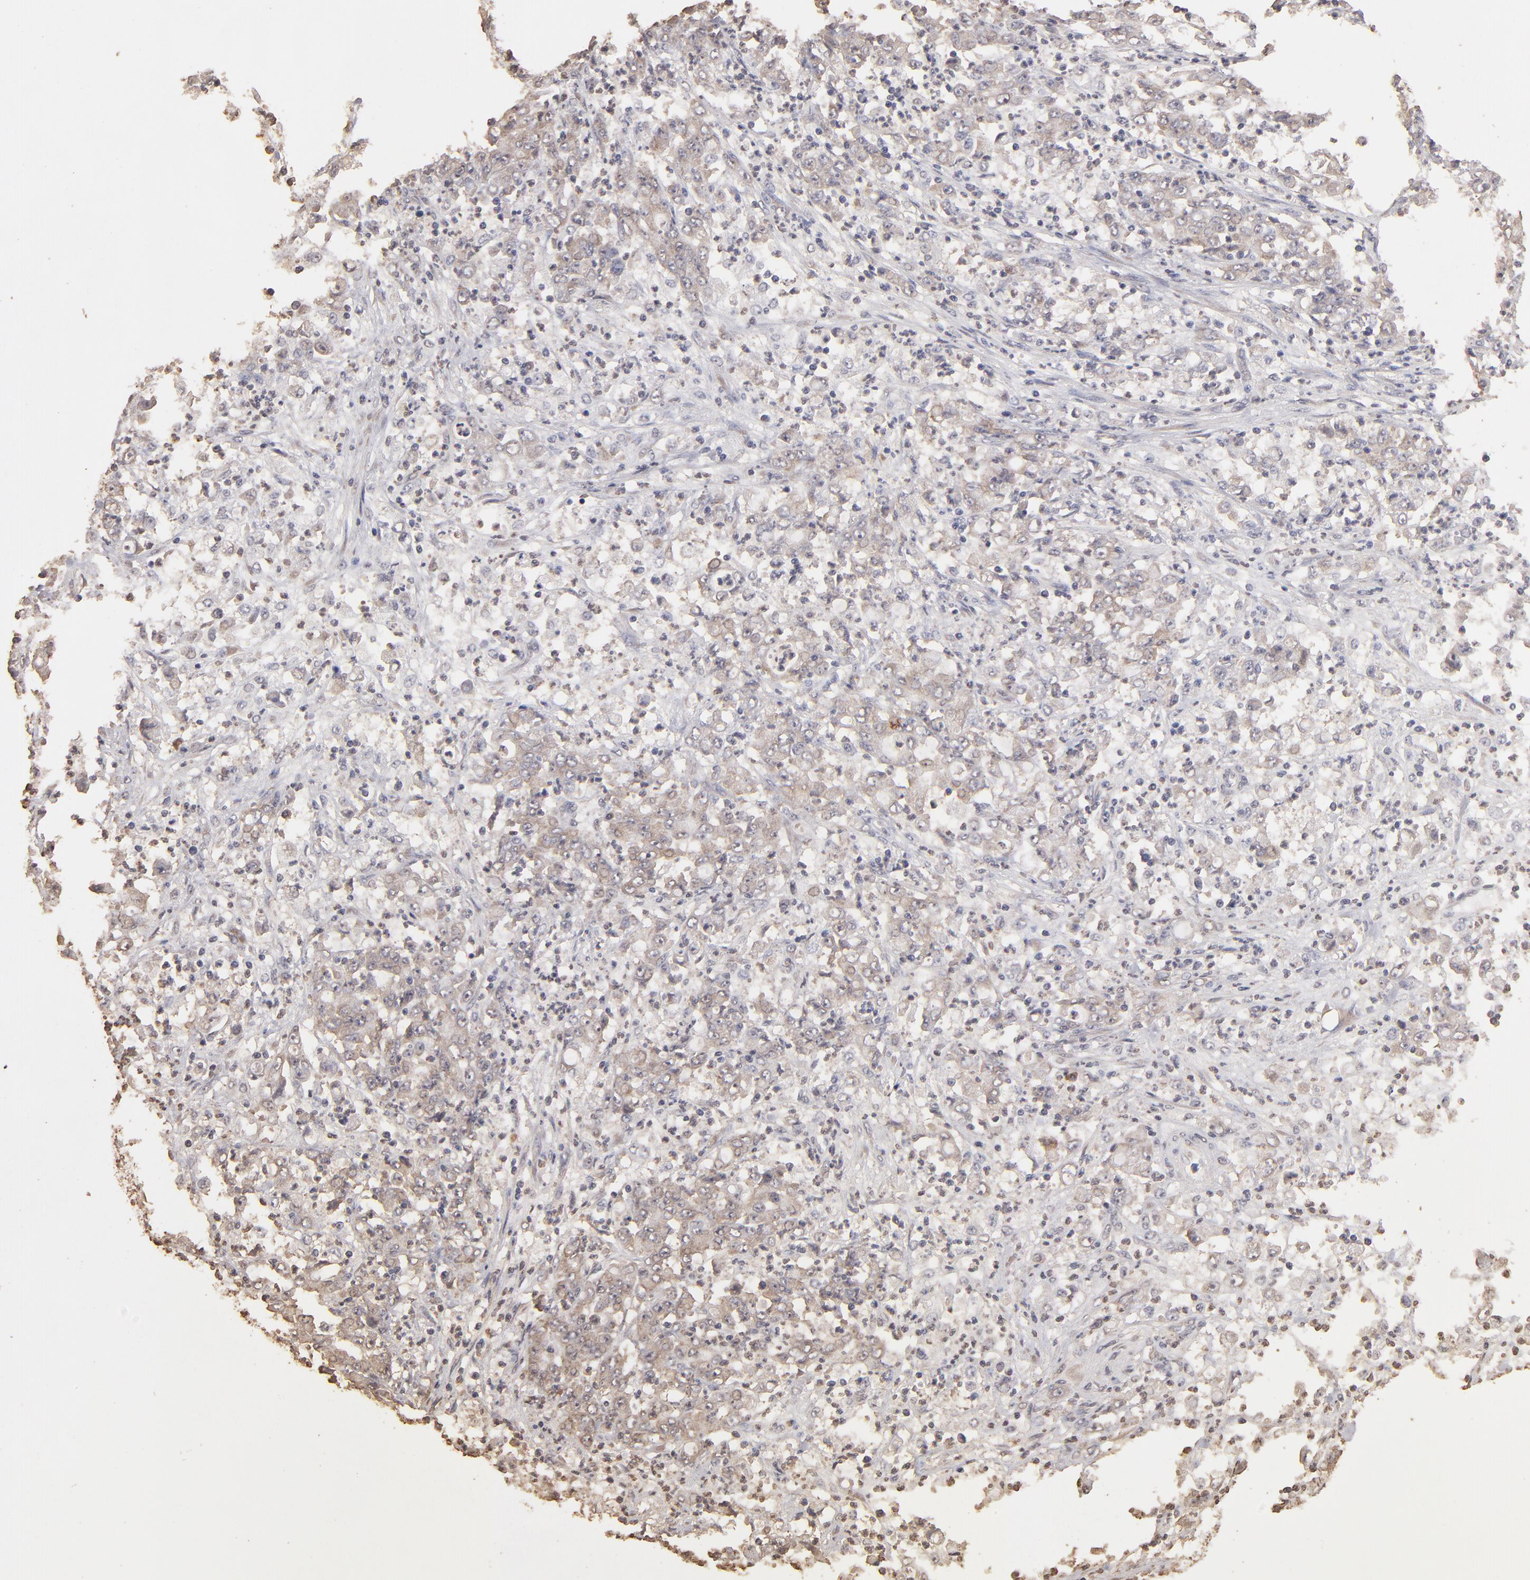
{"staining": {"intensity": "weak", "quantity": "25%-75%", "location": "cytoplasmic/membranous"}, "tissue": "stomach cancer", "cell_type": "Tumor cells", "image_type": "cancer", "snomed": [{"axis": "morphology", "description": "Adenocarcinoma, NOS"}, {"axis": "topography", "description": "Stomach, lower"}], "caption": "The immunohistochemical stain labels weak cytoplasmic/membranous expression in tumor cells of adenocarcinoma (stomach) tissue.", "gene": "OPHN1", "patient": {"sex": "female", "age": 71}}